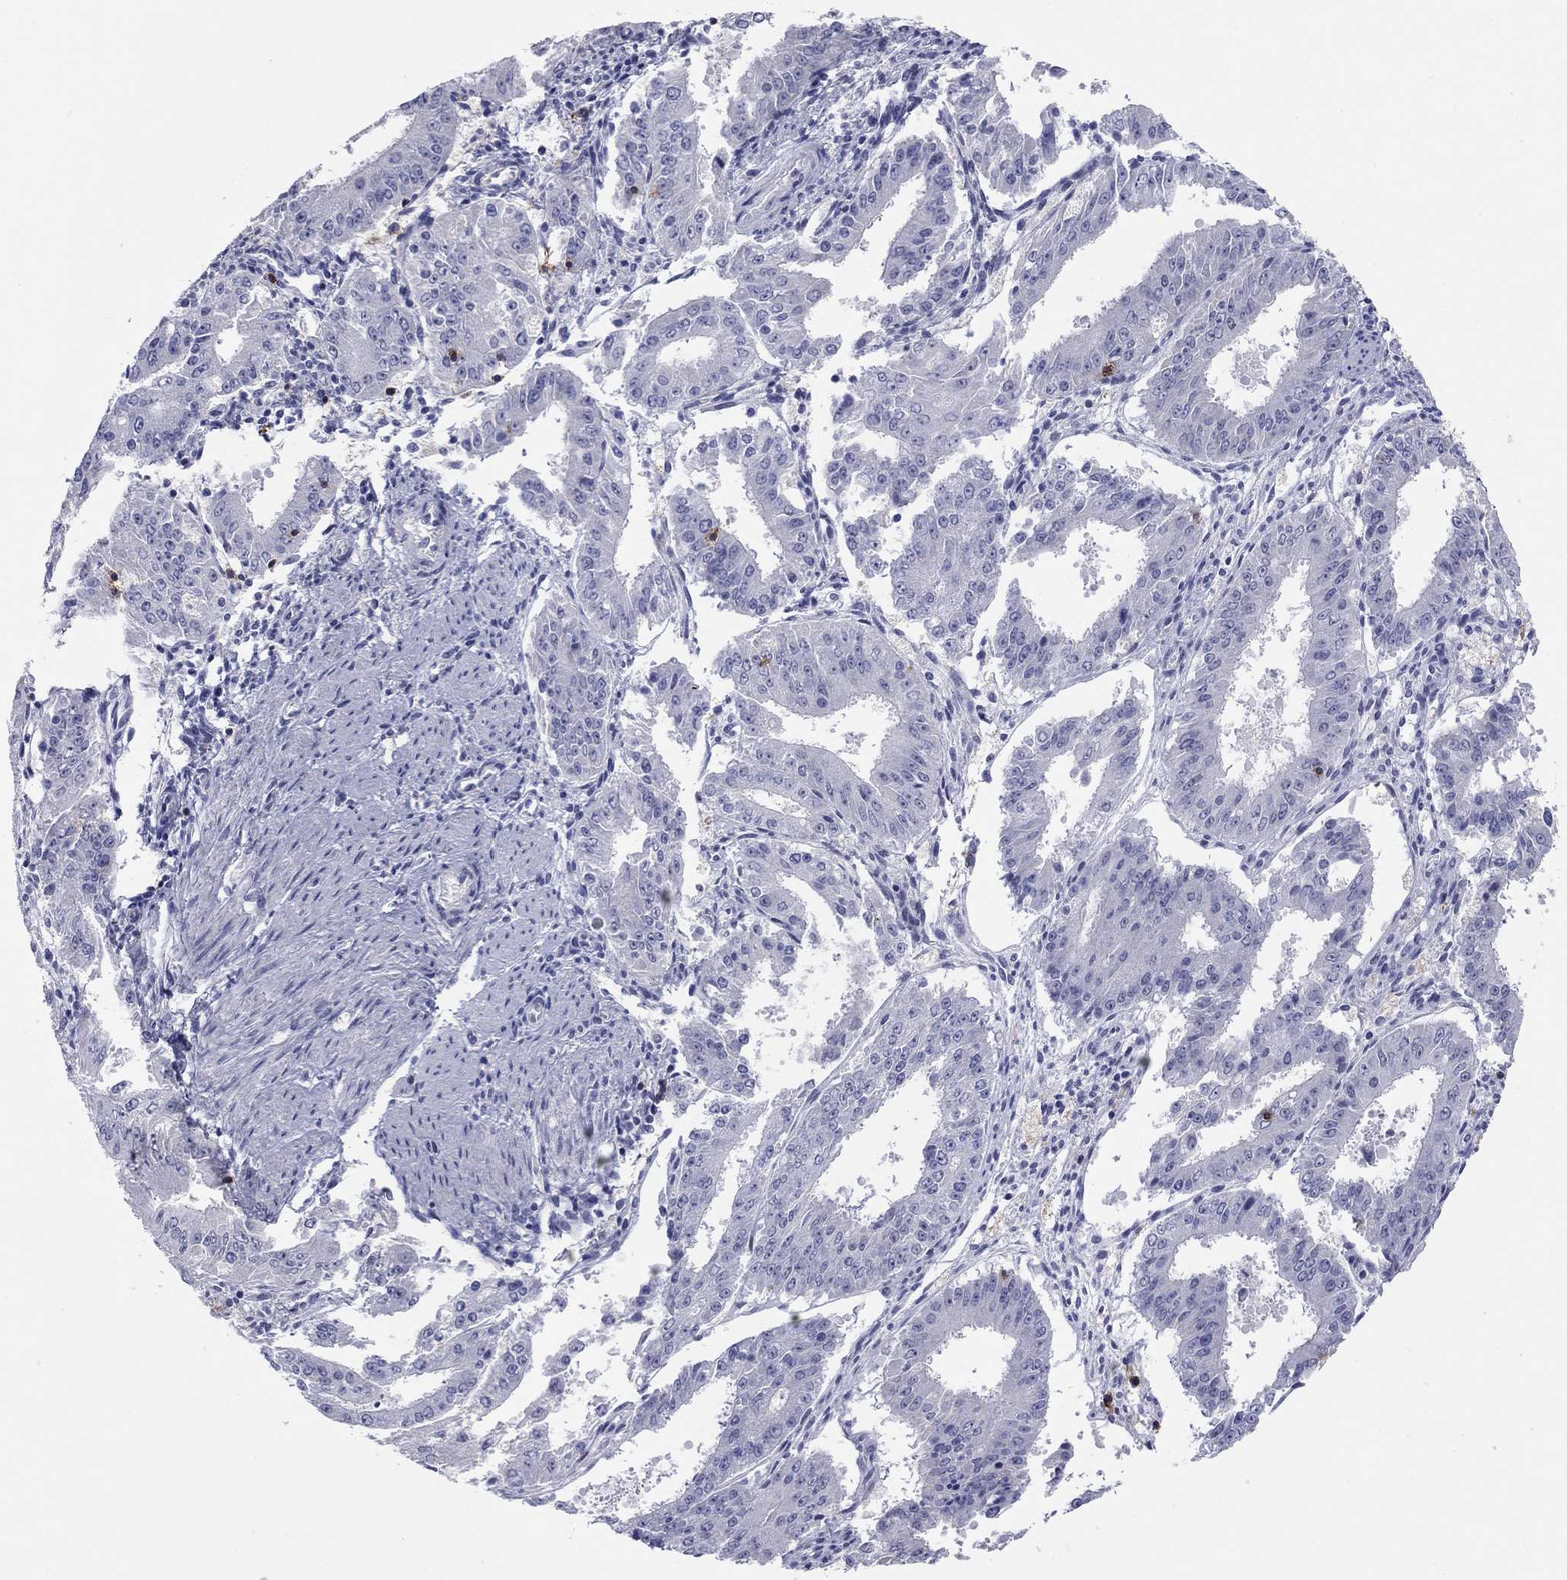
{"staining": {"intensity": "negative", "quantity": "none", "location": "none"}, "tissue": "ovarian cancer", "cell_type": "Tumor cells", "image_type": "cancer", "snomed": [{"axis": "morphology", "description": "Carcinoma, endometroid"}, {"axis": "topography", "description": "Ovary"}], "caption": "Immunohistochemistry (IHC) of ovarian cancer shows no expression in tumor cells. (Brightfield microscopy of DAB IHC at high magnification).", "gene": "ITGAE", "patient": {"sex": "female", "age": 42}}